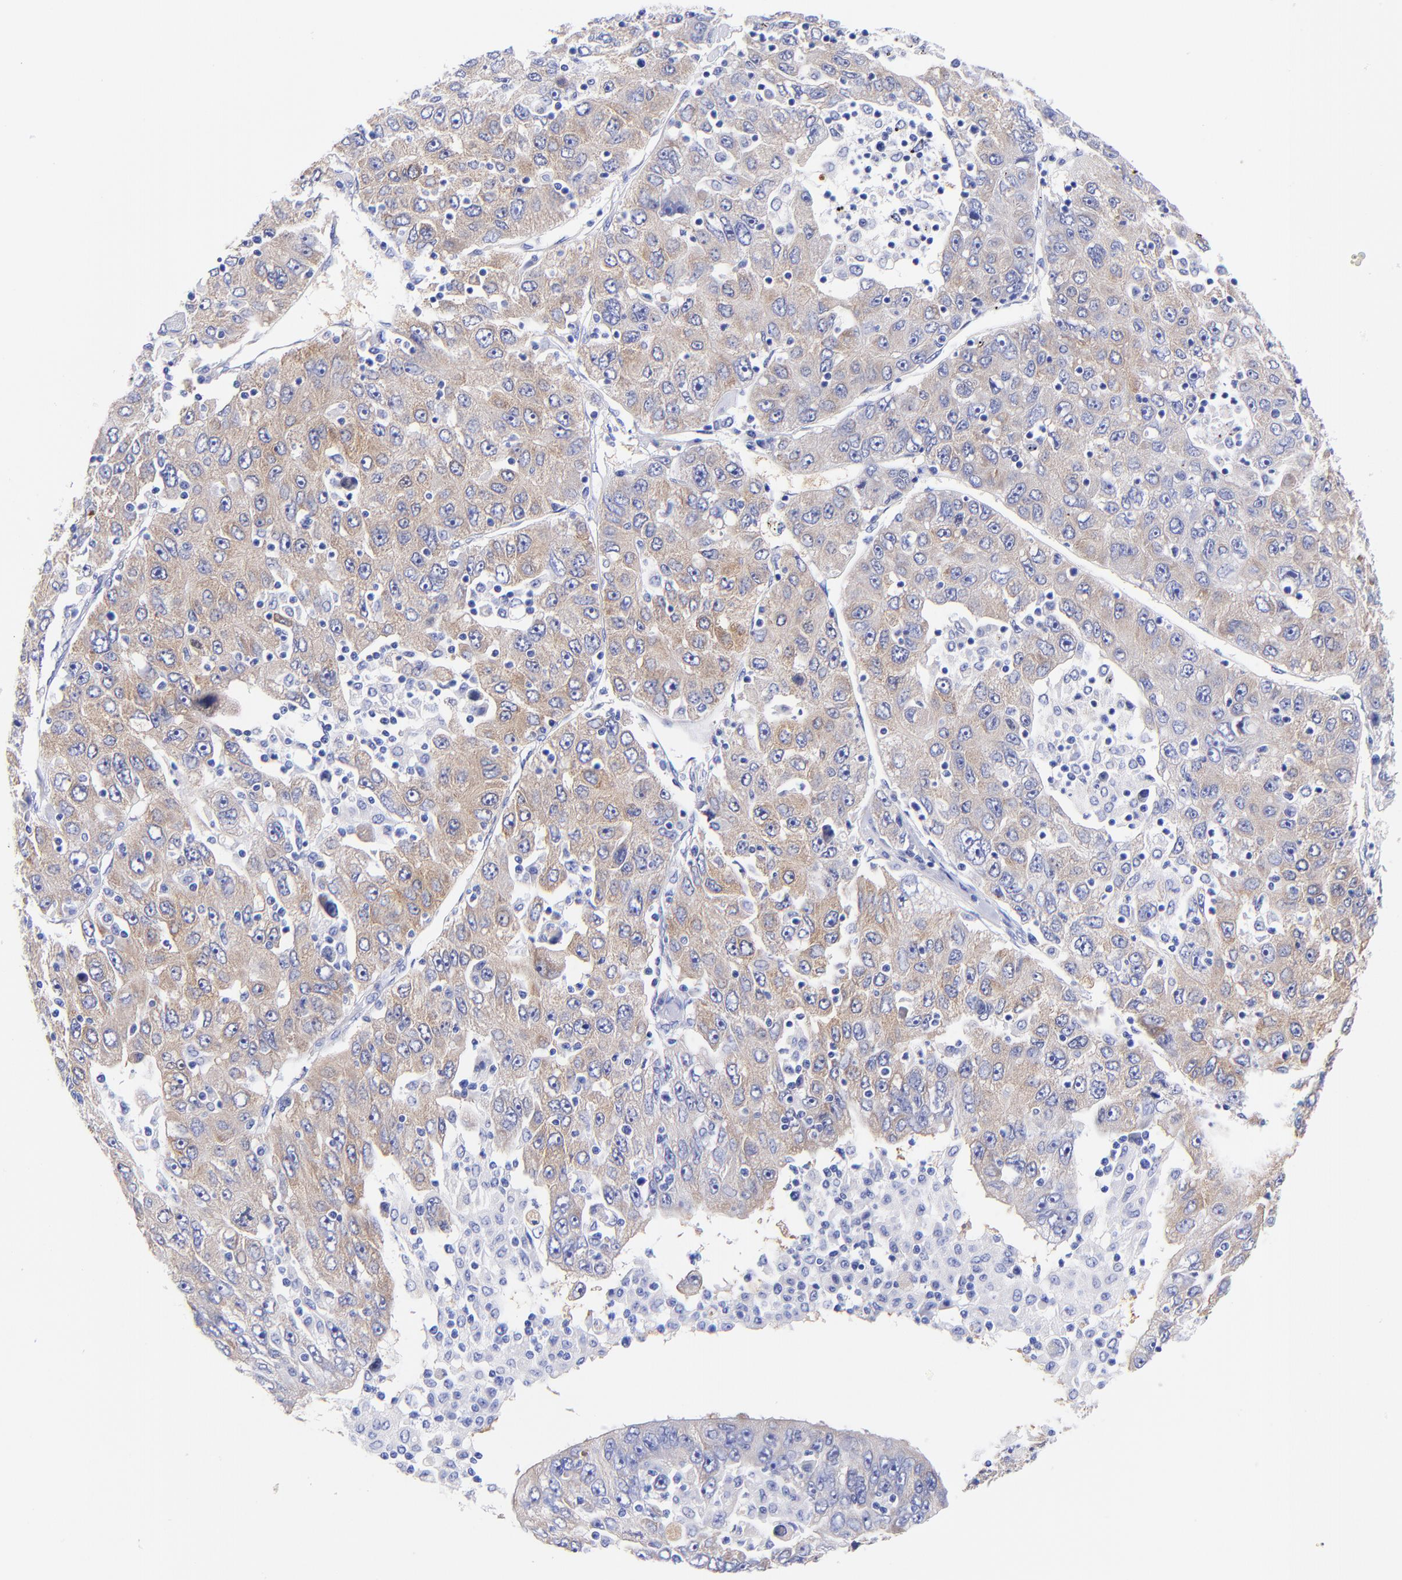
{"staining": {"intensity": "moderate", "quantity": ">75%", "location": "cytoplasmic/membranous"}, "tissue": "liver cancer", "cell_type": "Tumor cells", "image_type": "cancer", "snomed": [{"axis": "morphology", "description": "Carcinoma, Hepatocellular, NOS"}, {"axis": "topography", "description": "Liver"}], "caption": "A photomicrograph of liver cancer (hepatocellular carcinoma) stained for a protein shows moderate cytoplasmic/membranous brown staining in tumor cells.", "gene": "GPHN", "patient": {"sex": "male", "age": 49}}